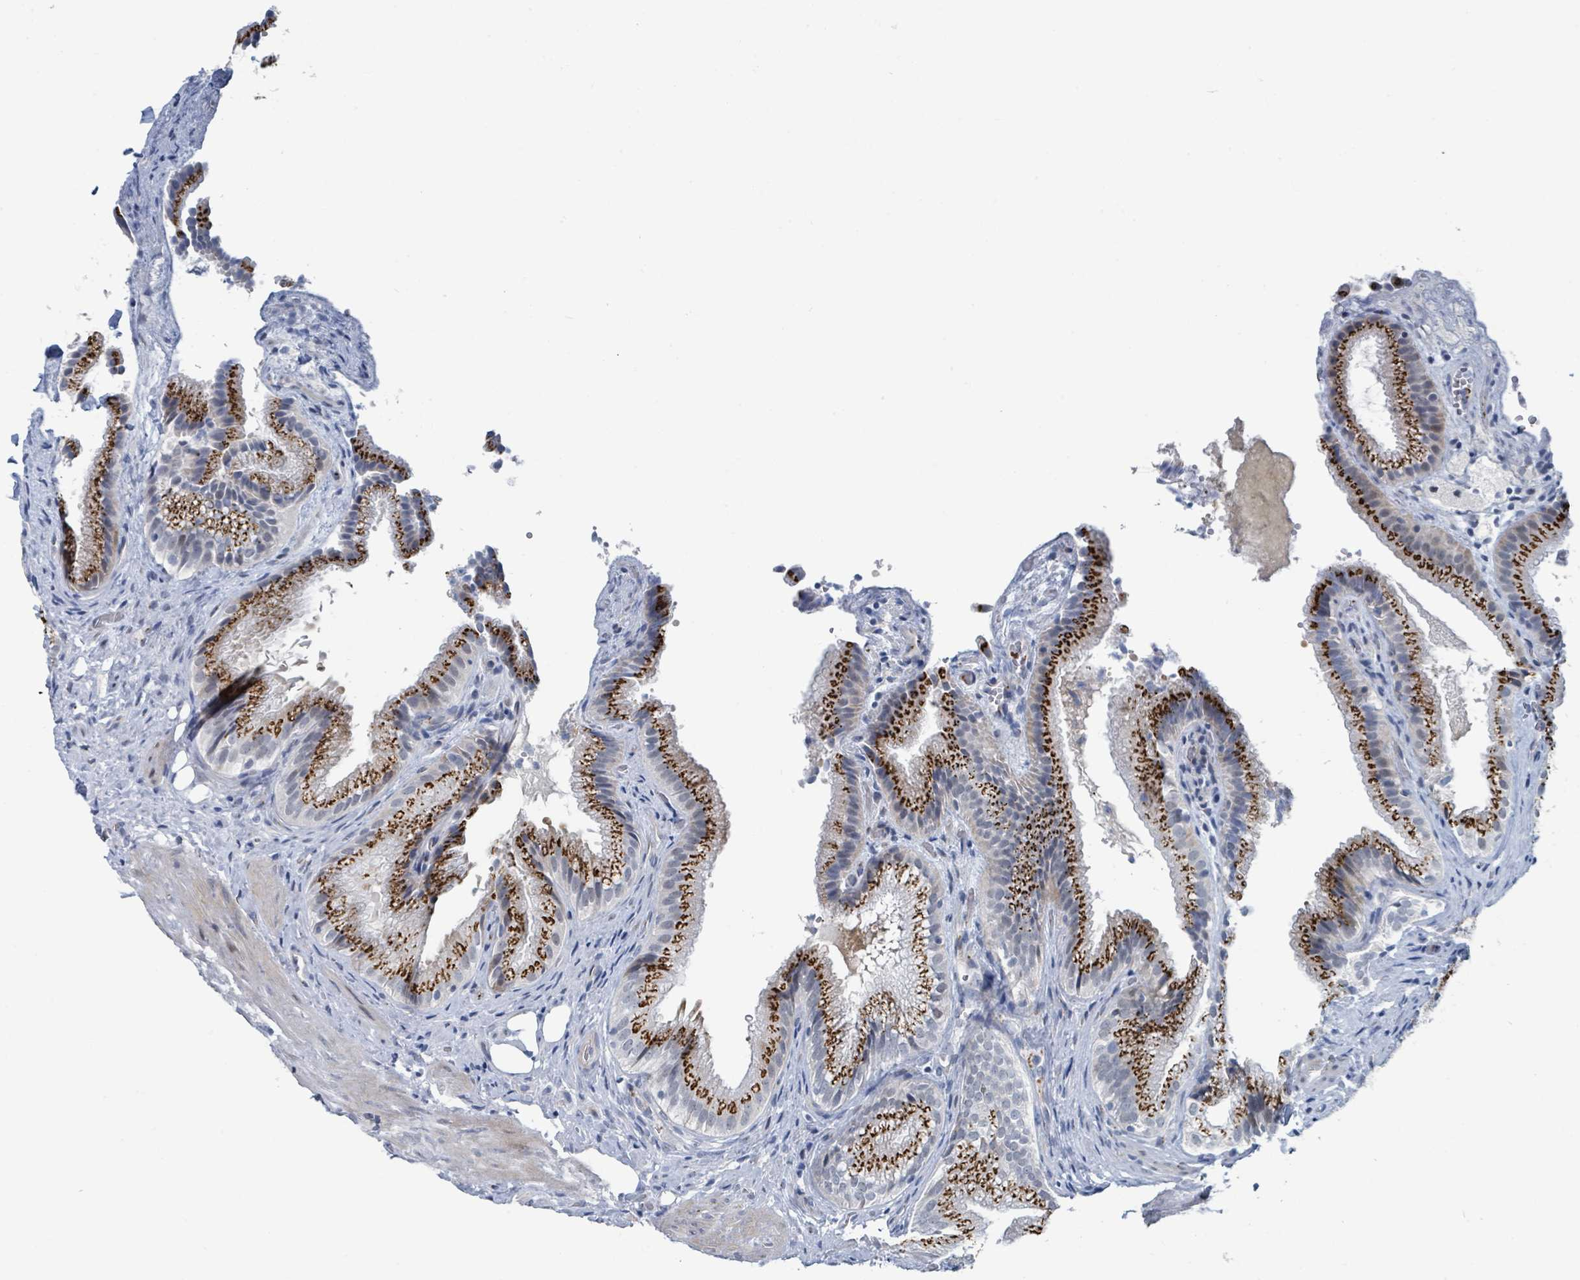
{"staining": {"intensity": "strong", "quantity": "25%-75%", "location": "cytoplasmic/membranous"}, "tissue": "gallbladder", "cell_type": "Glandular cells", "image_type": "normal", "snomed": [{"axis": "morphology", "description": "Normal tissue, NOS"}, {"axis": "morphology", "description": "Inflammation, NOS"}, {"axis": "topography", "description": "Gallbladder"}], "caption": "Immunohistochemical staining of normal gallbladder demonstrates strong cytoplasmic/membranous protein positivity in approximately 25%-75% of glandular cells. Immunohistochemistry stains the protein of interest in brown and the nuclei are stained blue.", "gene": "DCAF5", "patient": {"sex": "male", "age": 51}}